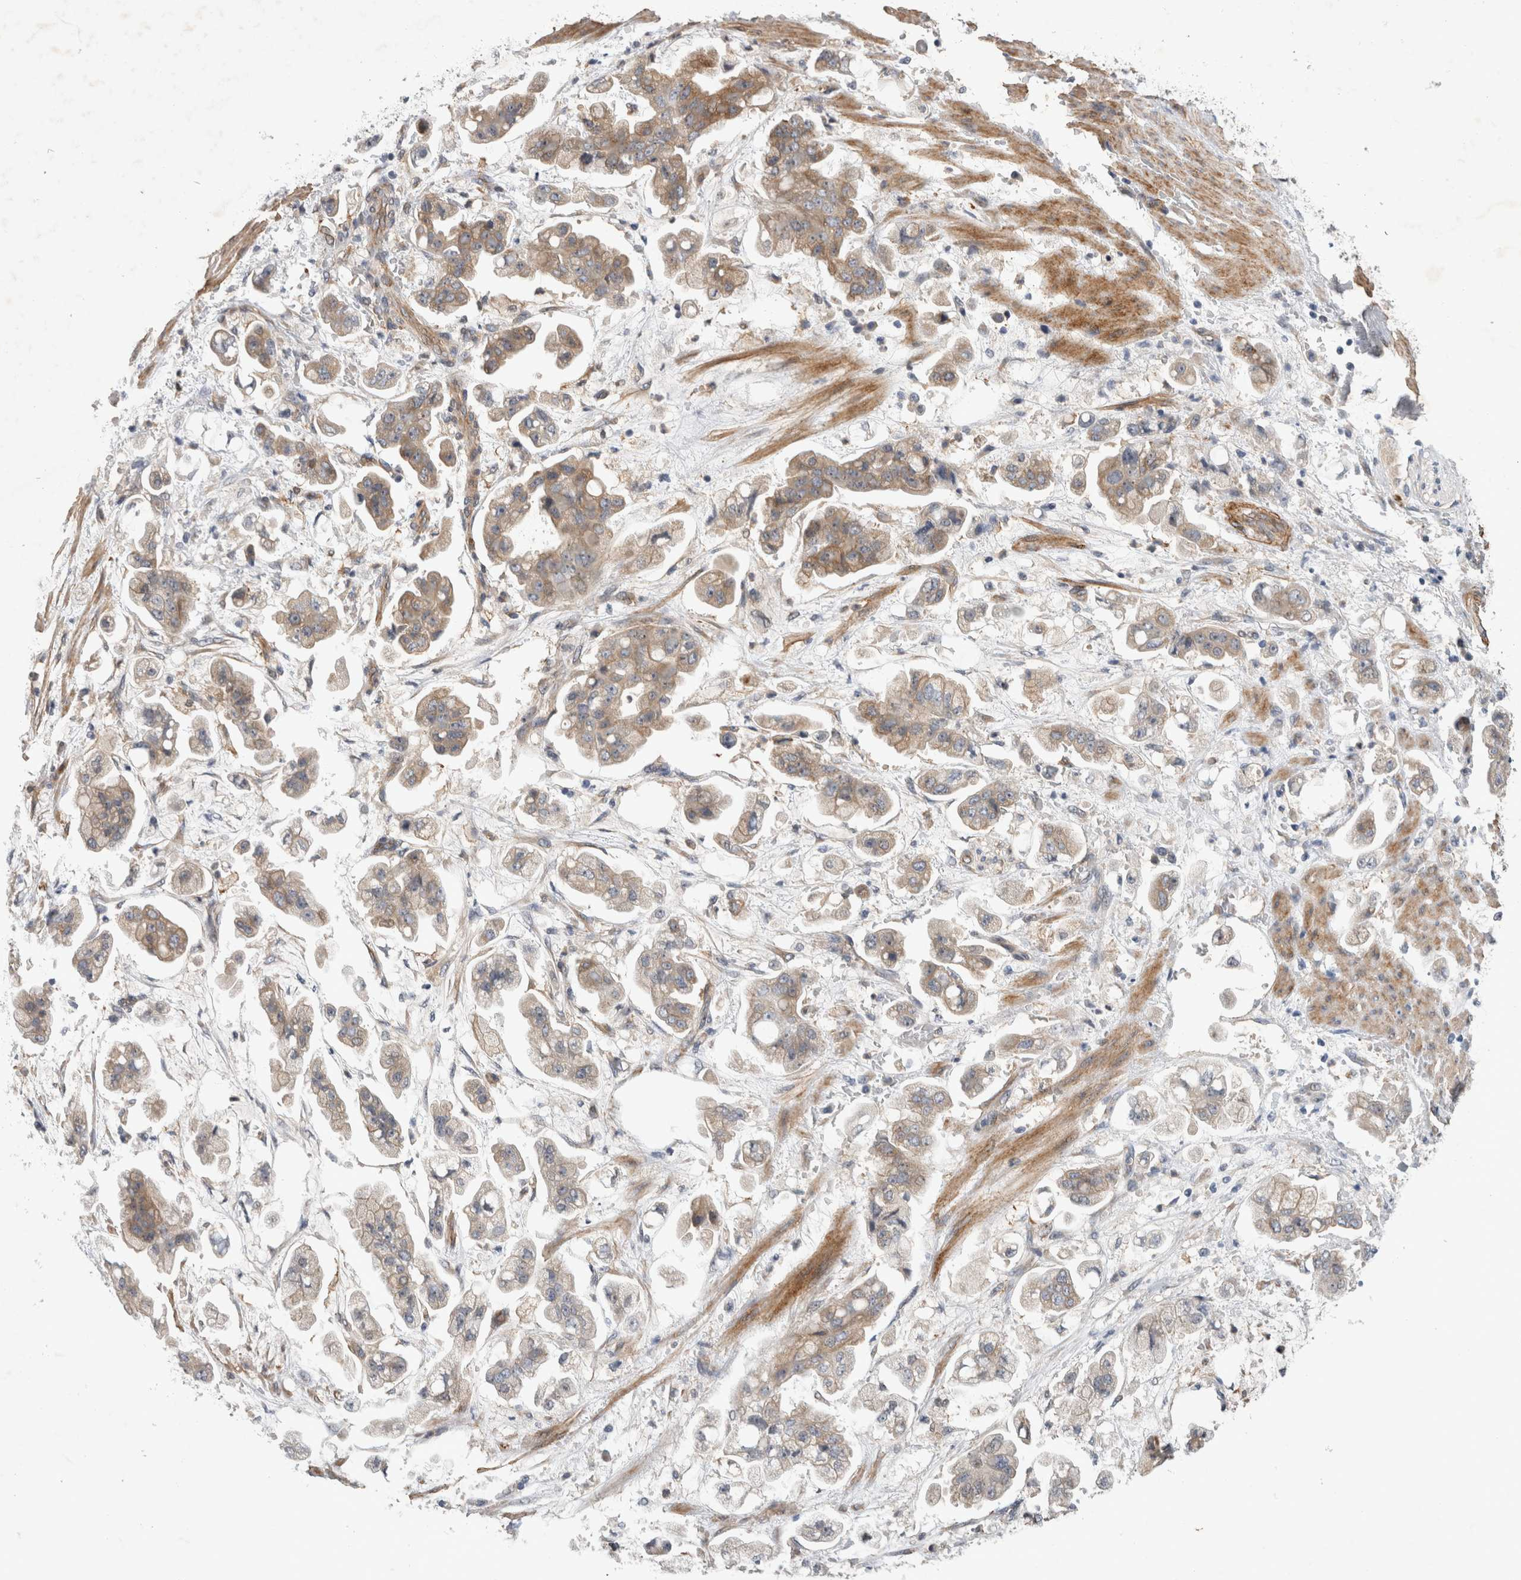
{"staining": {"intensity": "moderate", "quantity": "25%-75%", "location": "cytoplasmic/membranous"}, "tissue": "stomach cancer", "cell_type": "Tumor cells", "image_type": "cancer", "snomed": [{"axis": "morphology", "description": "Adenocarcinoma, NOS"}, {"axis": "topography", "description": "Stomach"}], "caption": "DAB (3,3'-diaminobenzidine) immunohistochemical staining of stomach adenocarcinoma displays moderate cytoplasmic/membranous protein staining in approximately 25%-75% of tumor cells.", "gene": "ANKFY1", "patient": {"sex": "male", "age": 62}}